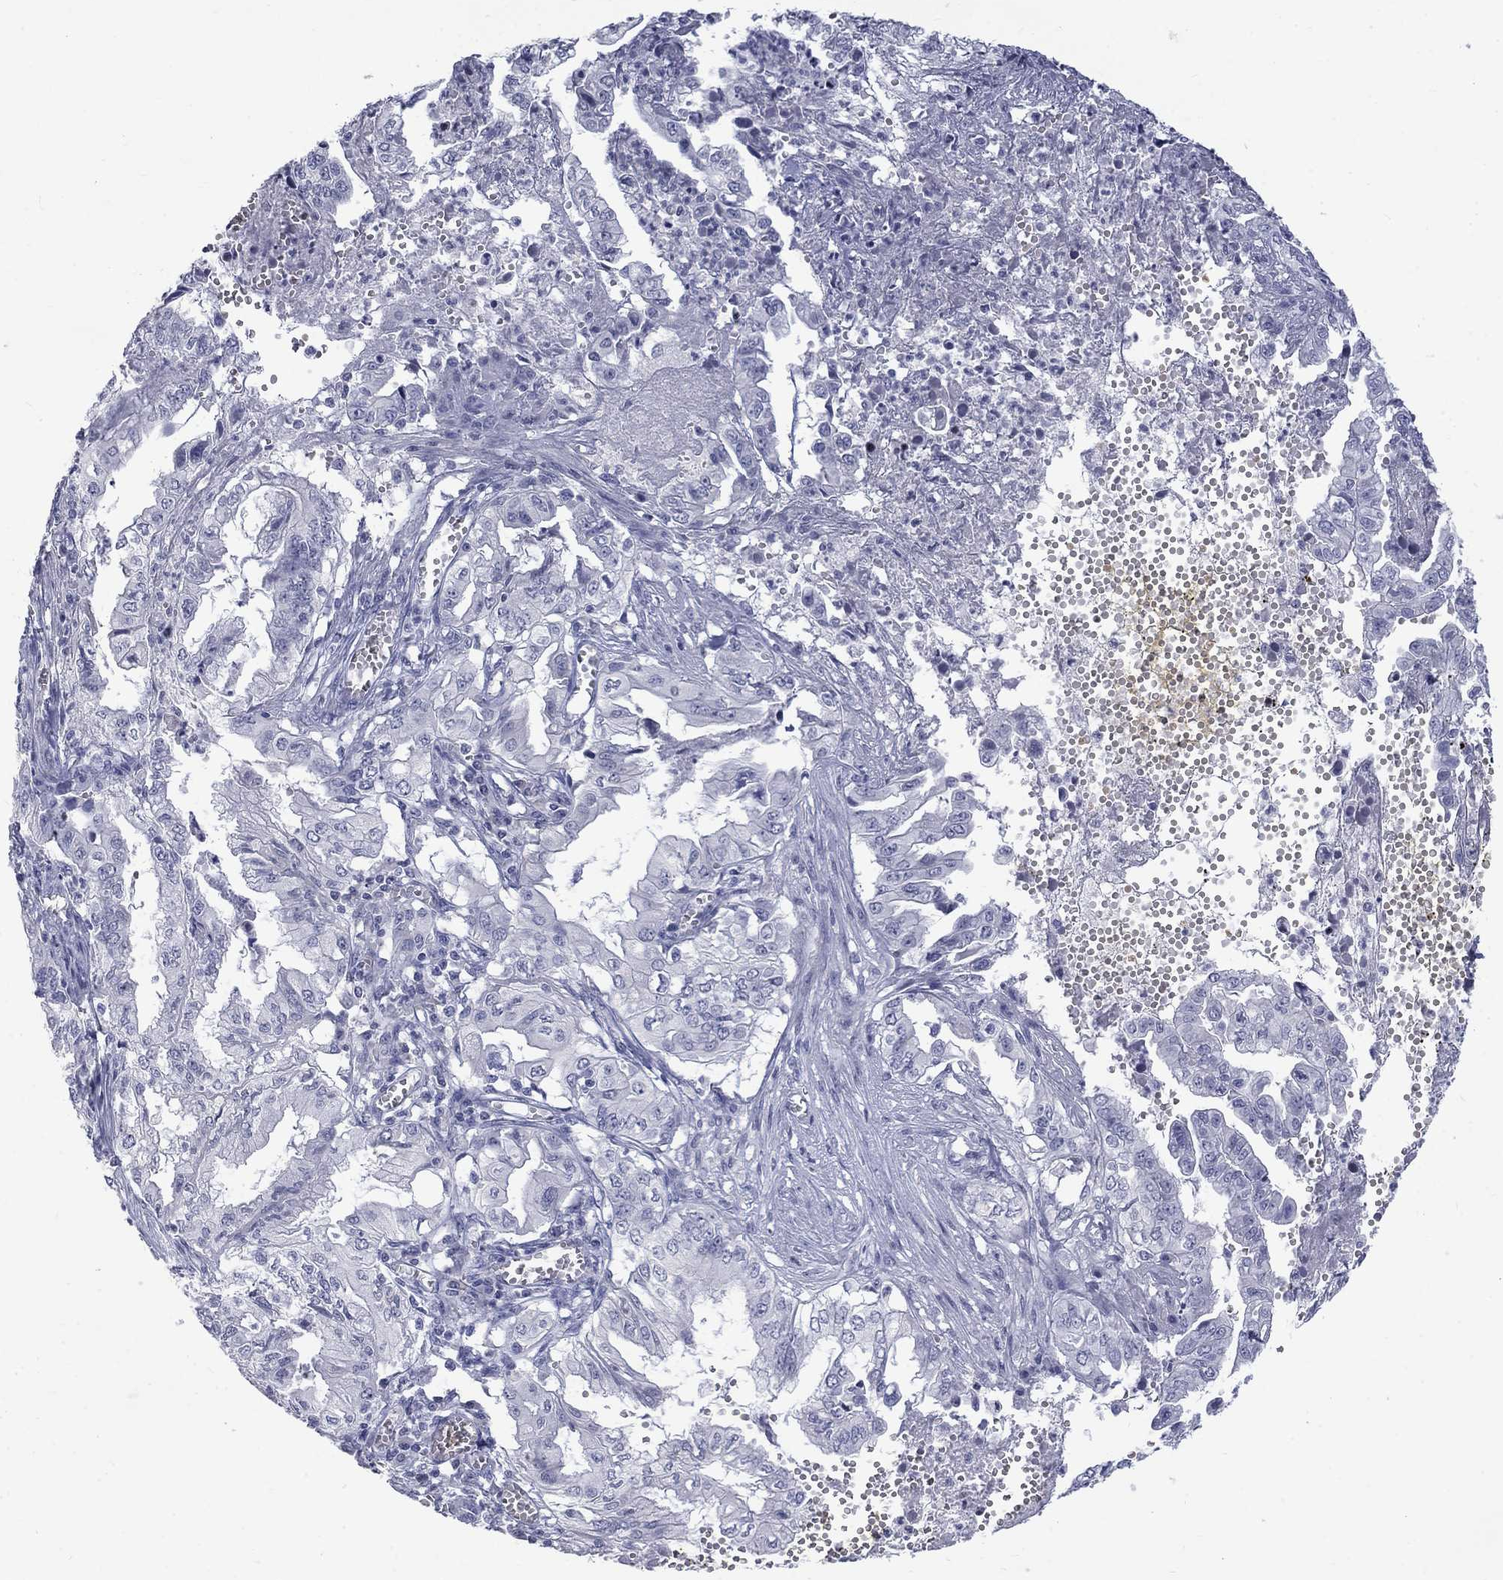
{"staining": {"intensity": "negative", "quantity": "none", "location": "none"}, "tissue": "pancreatic cancer", "cell_type": "Tumor cells", "image_type": "cancer", "snomed": [{"axis": "morphology", "description": "Adenocarcinoma, NOS"}, {"axis": "topography", "description": "Pancreas"}], "caption": "Pancreatic cancer (adenocarcinoma) was stained to show a protein in brown. There is no significant expression in tumor cells.", "gene": "CTNND2", "patient": {"sex": "male", "age": 68}}